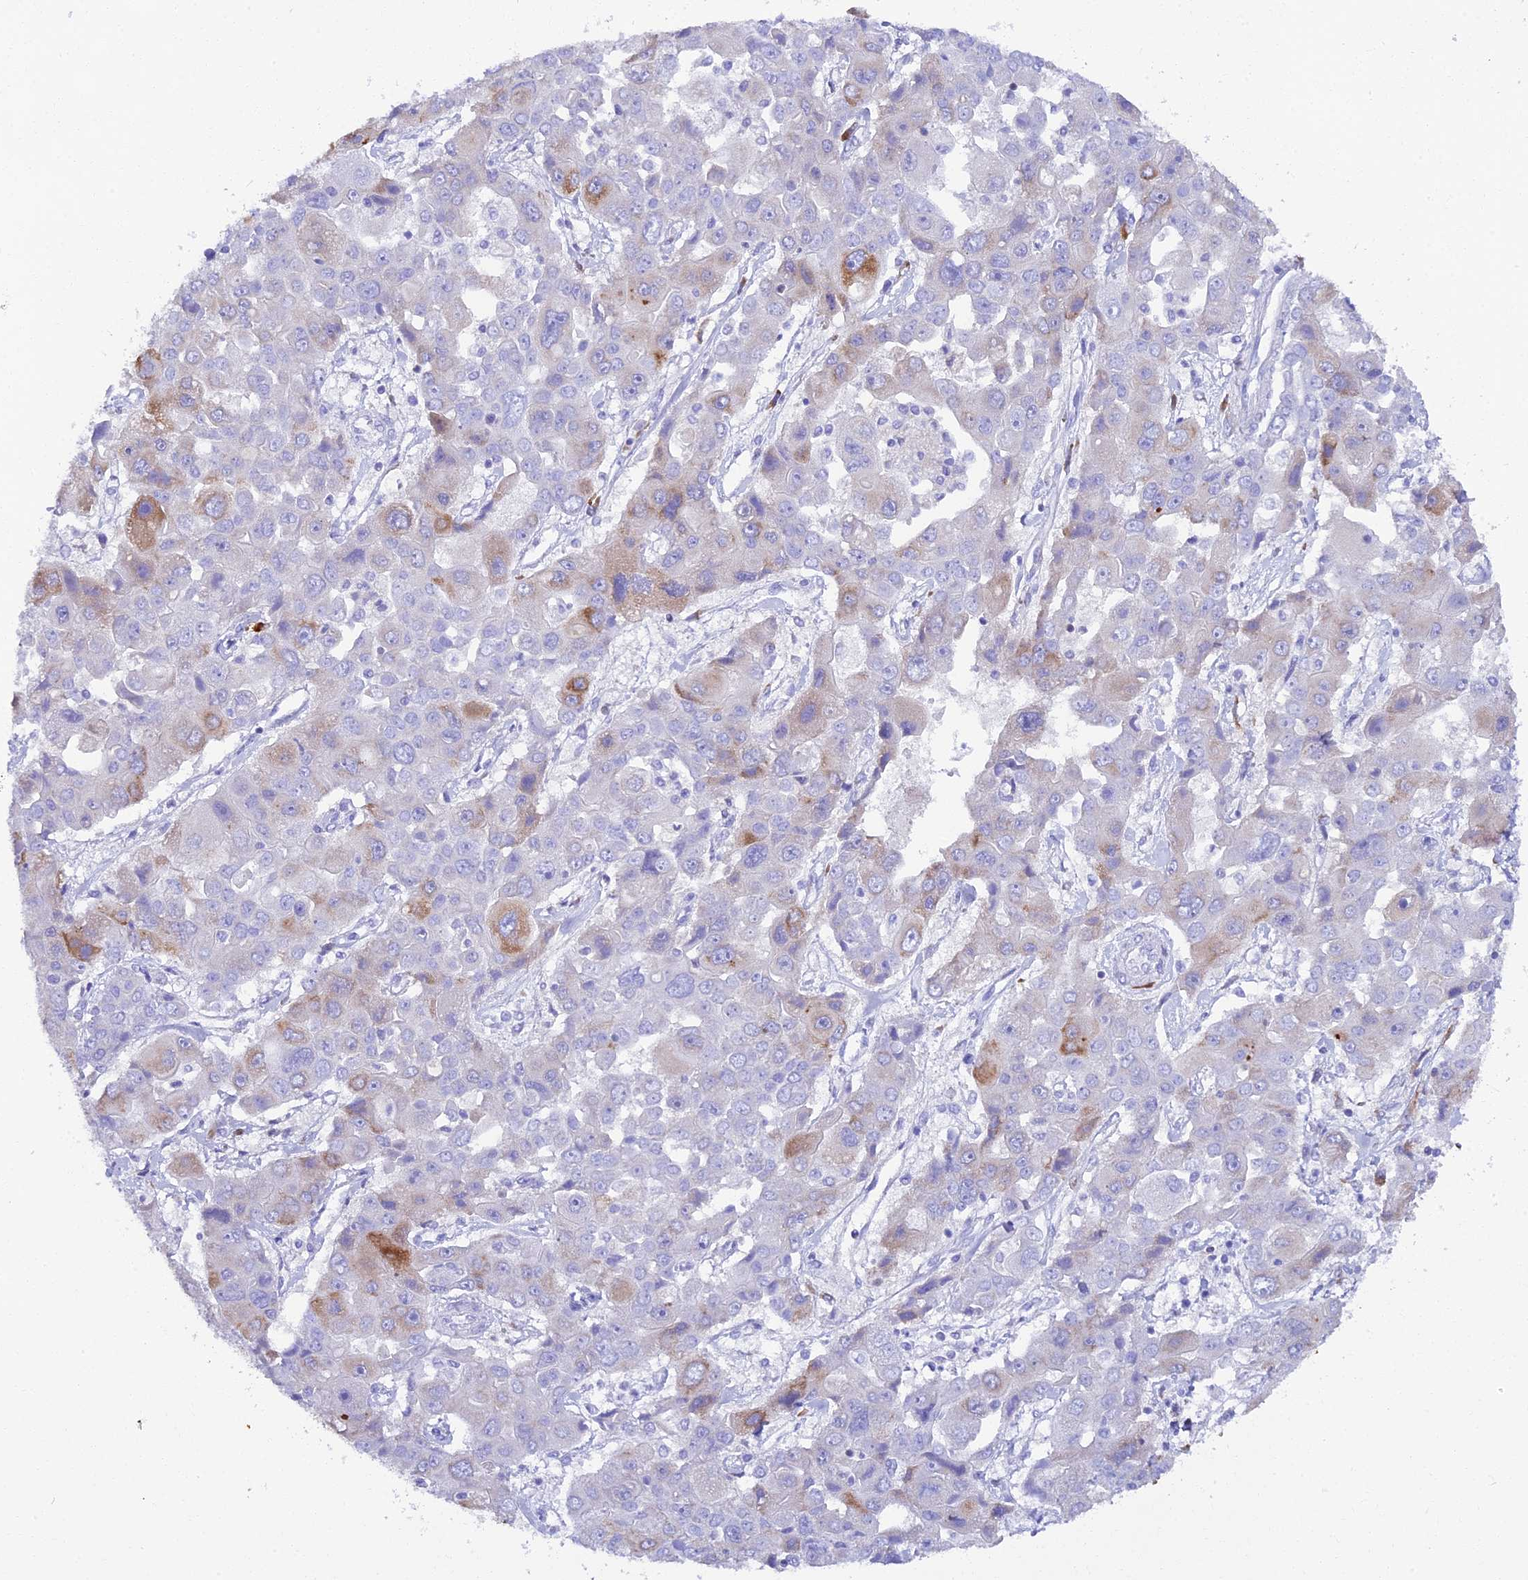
{"staining": {"intensity": "moderate", "quantity": "<25%", "location": "cytoplasmic/membranous"}, "tissue": "liver cancer", "cell_type": "Tumor cells", "image_type": "cancer", "snomed": [{"axis": "morphology", "description": "Cholangiocarcinoma"}, {"axis": "topography", "description": "Liver"}], "caption": "There is low levels of moderate cytoplasmic/membranous expression in tumor cells of liver cancer (cholangiocarcinoma), as demonstrated by immunohistochemical staining (brown color).", "gene": "FKBP11", "patient": {"sex": "male", "age": 67}}